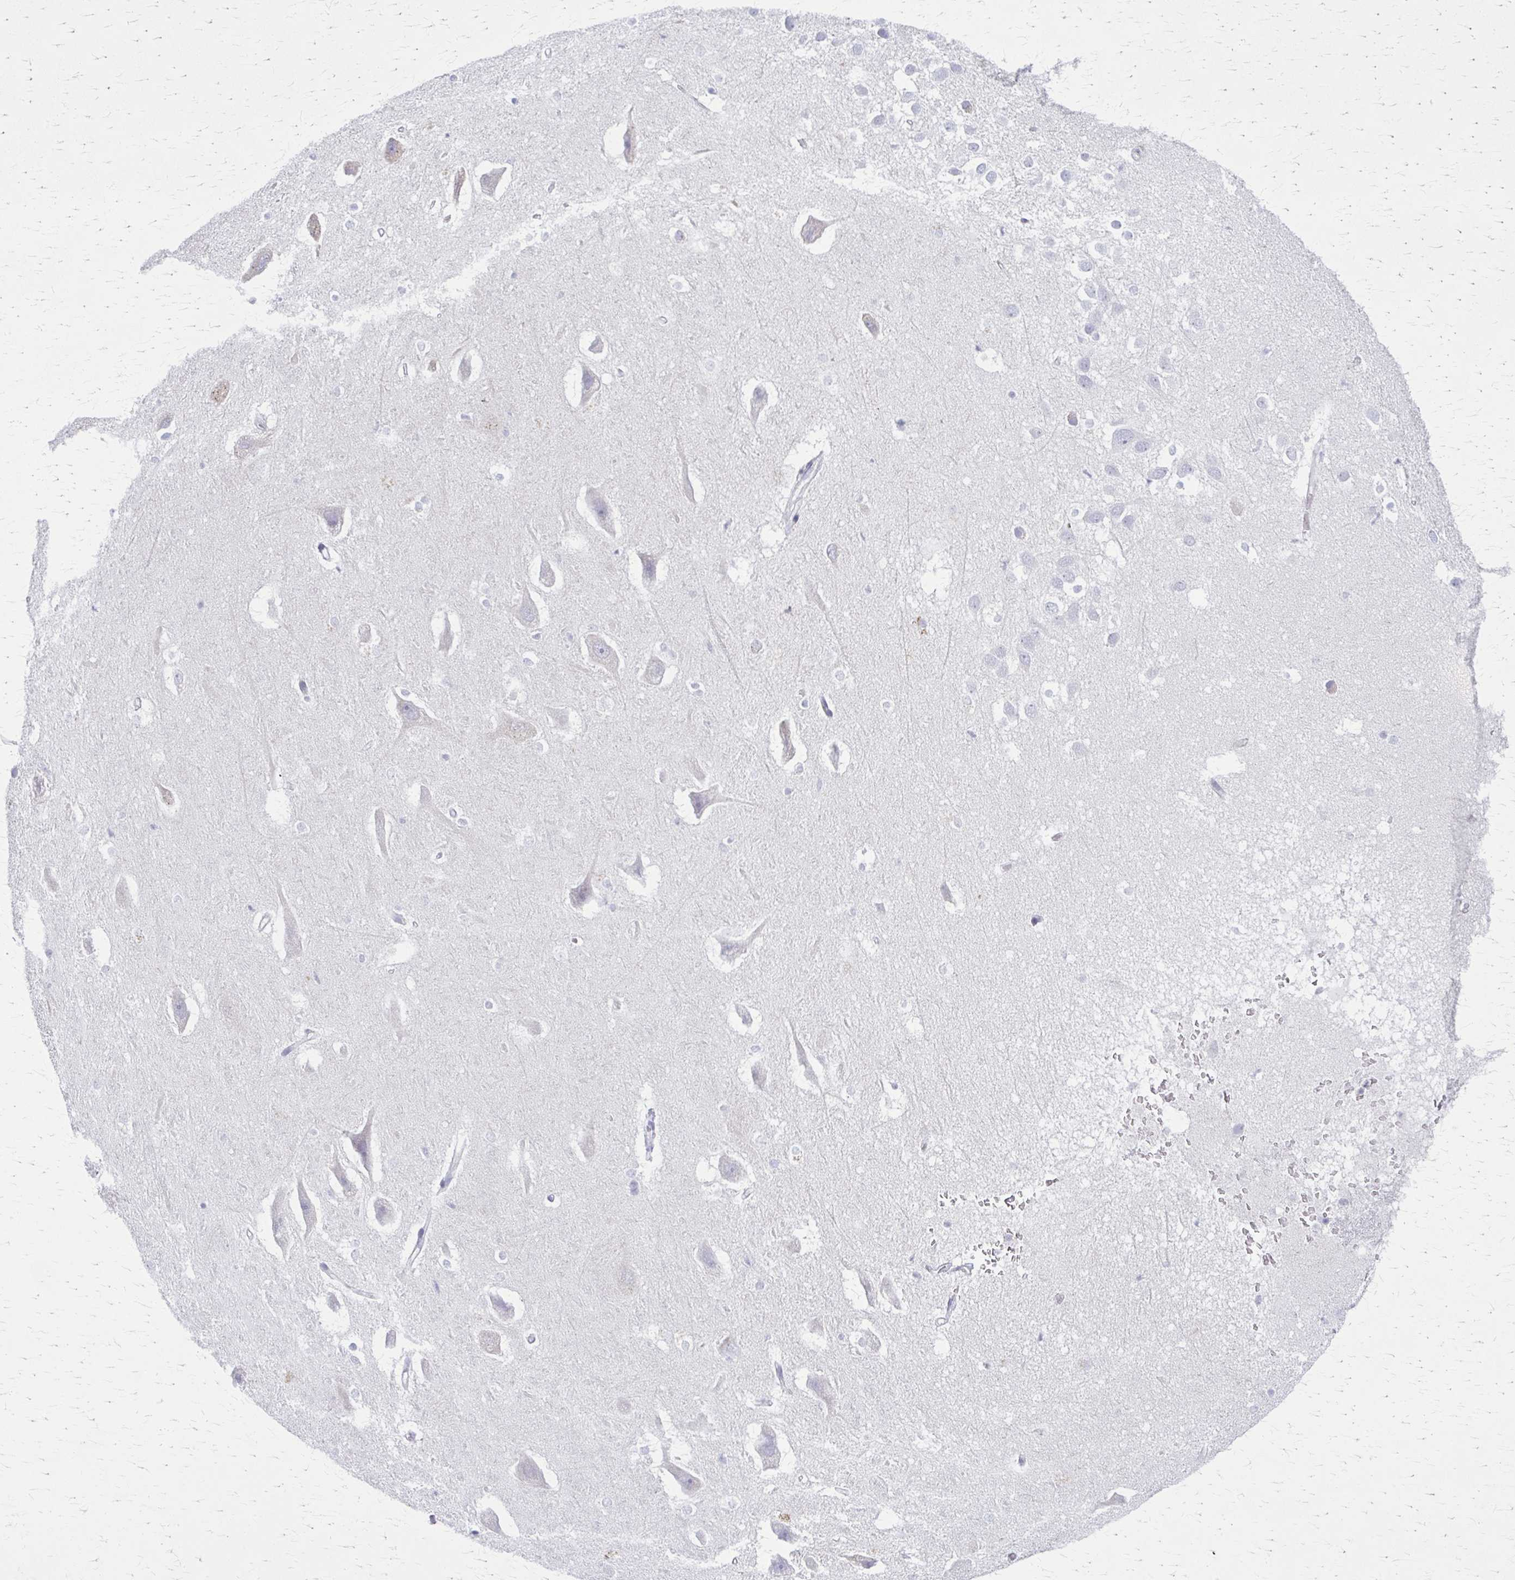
{"staining": {"intensity": "negative", "quantity": "none", "location": "none"}, "tissue": "hippocampus", "cell_type": "Glial cells", "image_type": "normal", "snomed": [{"axis": "morphology", "description": "Normal tissue, NOS"}, {"axis": "topography", "description": "Hippocampus"}], "caption": "Immunohistochemical staining of benign human hippocampus exhibits no significant positivity in glial cells. The staining is performed using DAB (3,3'-diaminobenzidine) brown chromogen with nuclei counter-stained in using hematoxylin.", "gene": "PITPNM1", "patient": {"sex": "male", "age": 26}}